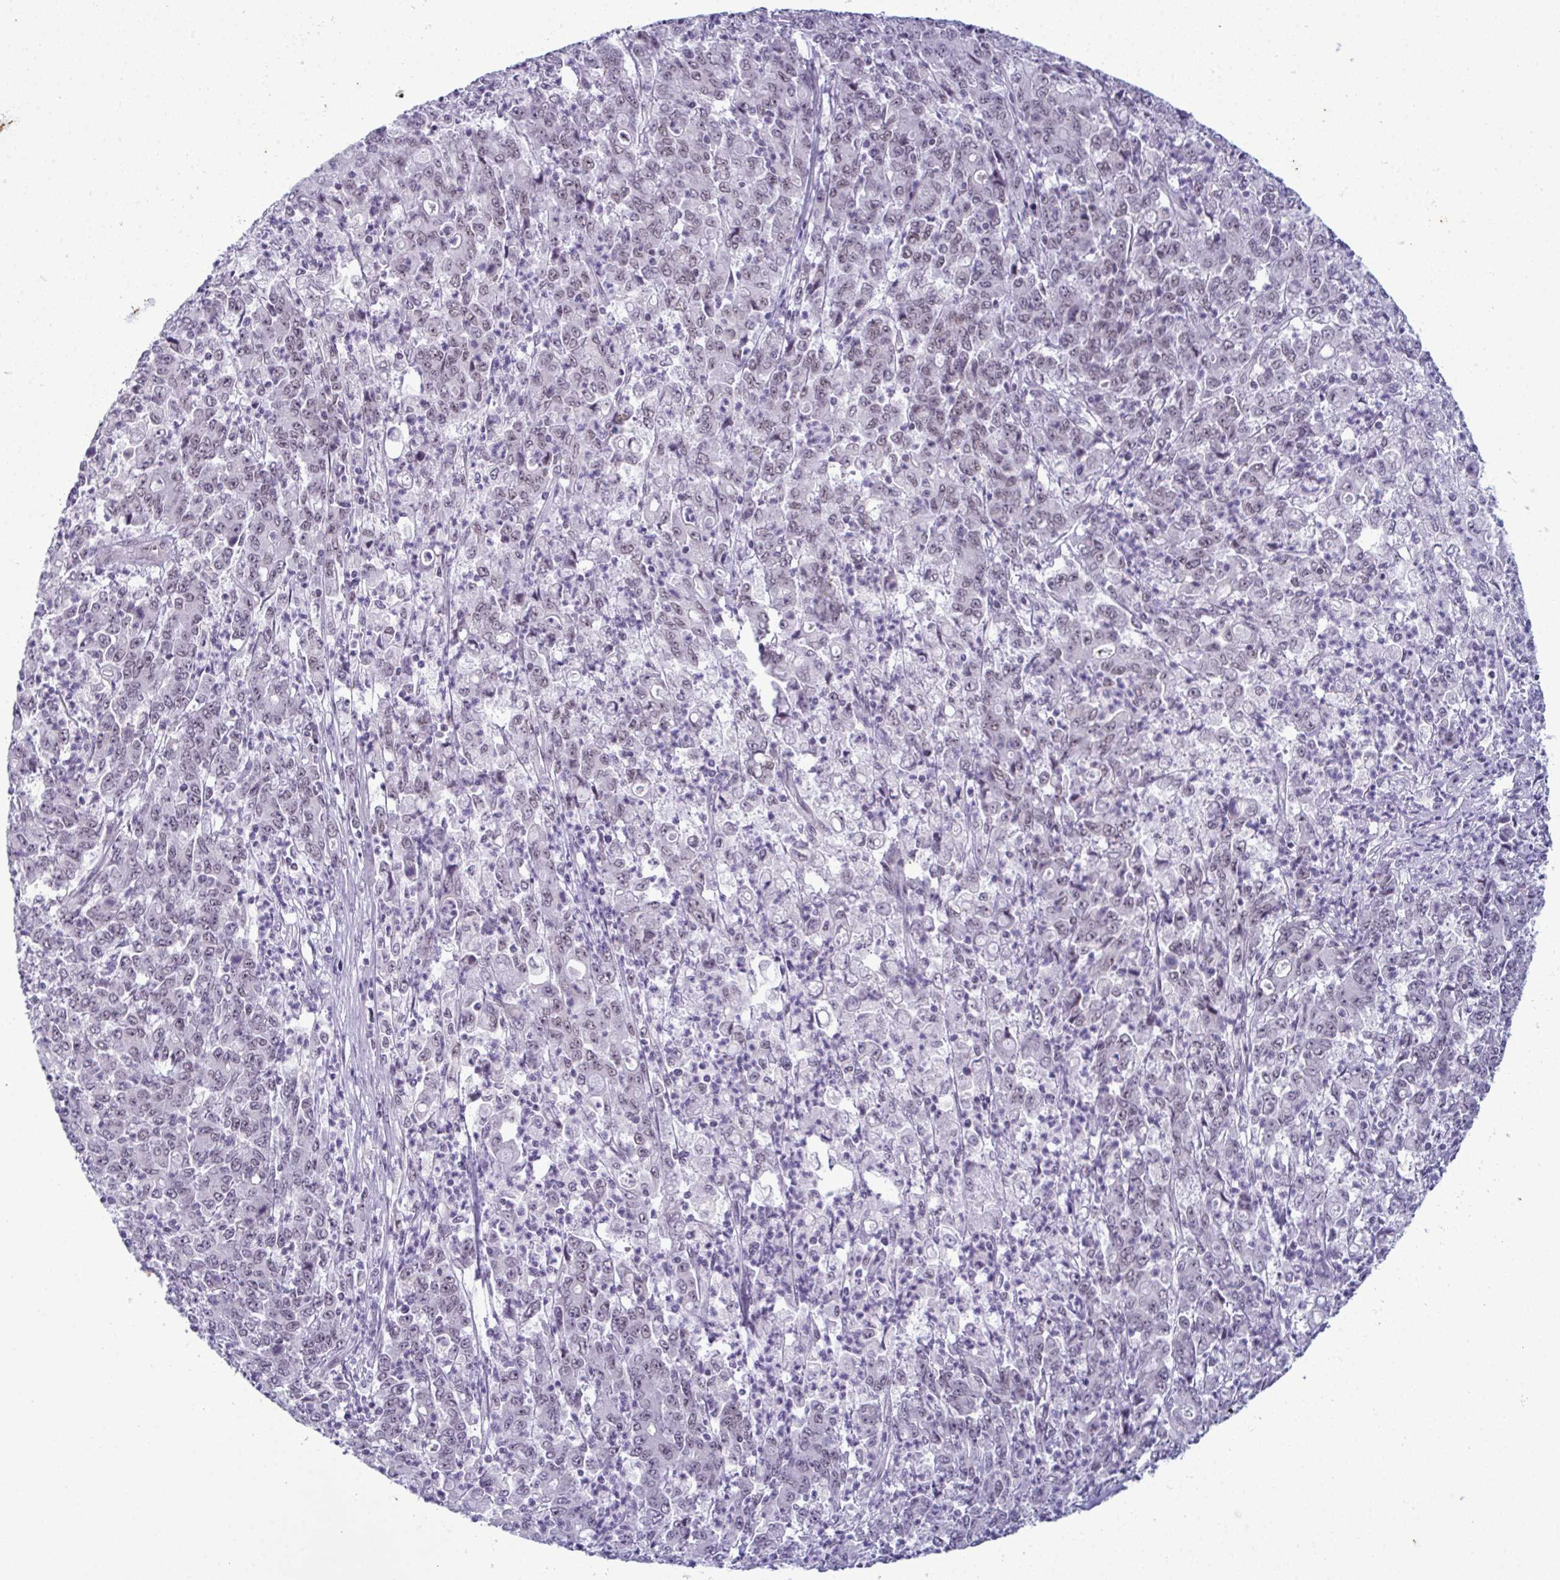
{"staining": {"intensity": "weak", "quantity": "25%-75%", "location": "nuclear"}, "tissue": "stomach cancer", "cell_type": "Tumor cells", "image_type": "cancer", "snomed": [{"axis": "morphology", "description": "Adenocarcinoma, NOS"}, {"axis": "topography", "description": "Stomach, lower"}], "caption": "Immunohistochemistry (DAB (3,3'-diaminobenzidine)) staining of stomach adenocarcinoma shows weak nuclear protein staining in about 25%-75% of tumor cells. (DAB IHC with brightfield microscopy, high magnification).", "gene": "RBM7", "patient": {"sex": "female", "age": 71}}